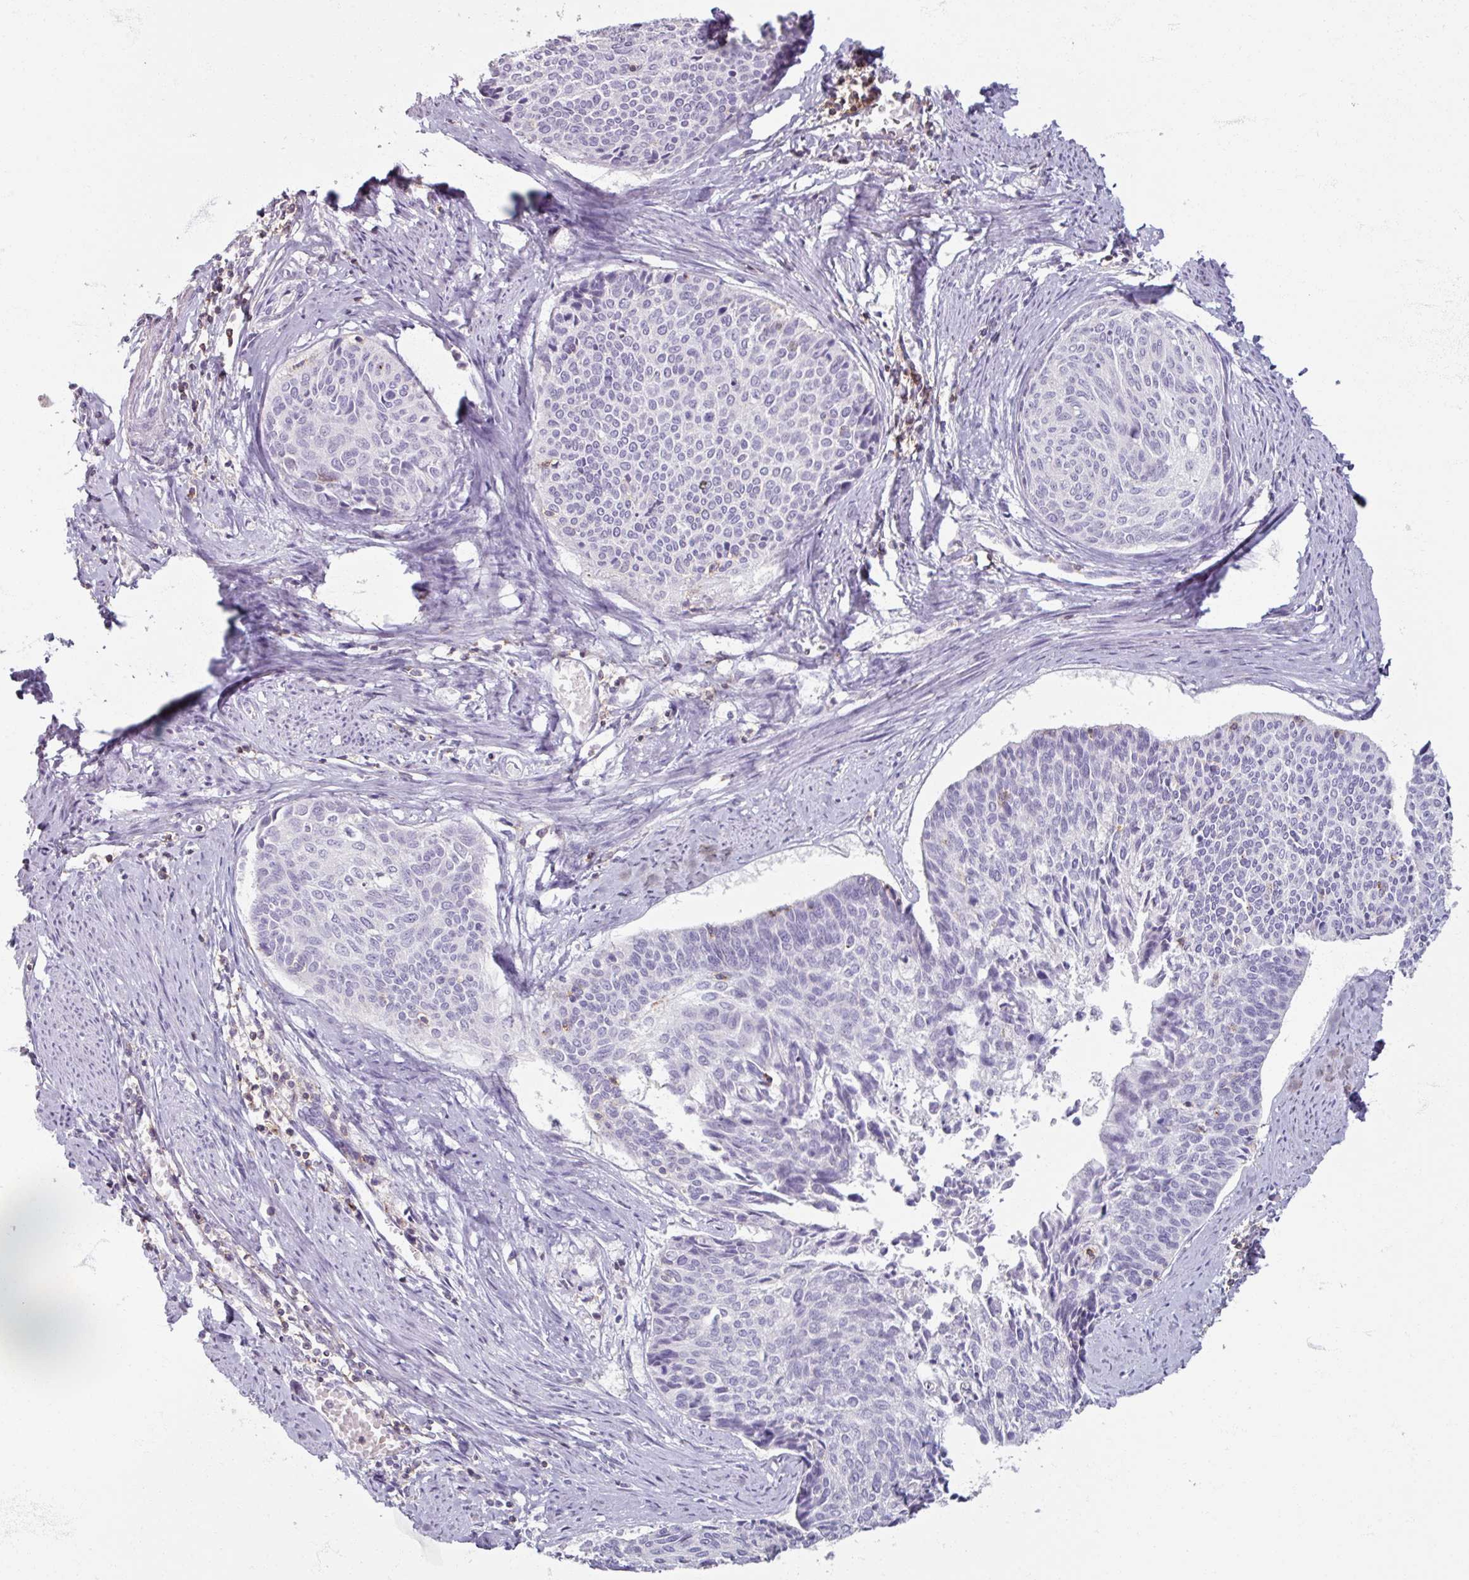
{"staining": {"intensity": "negative", "quantity": "none", "location": "none"}, "tissue": "cervical cancer", "cell_type": "Tumor cells", "image_type": "cancer", "snomed": [{"axis": "morphology", "description": "Squamous cell carcinoma, NOS"}, {"axis": "topography", "description": "Cervix"}], "caption": "A histopathology image of cervical cancer (squamous cell carcinoma) stained for a protein shows no brown staining in tumor cells.", "gene": "PTPRC", "patient": {"sex": "female", "age": 55}}